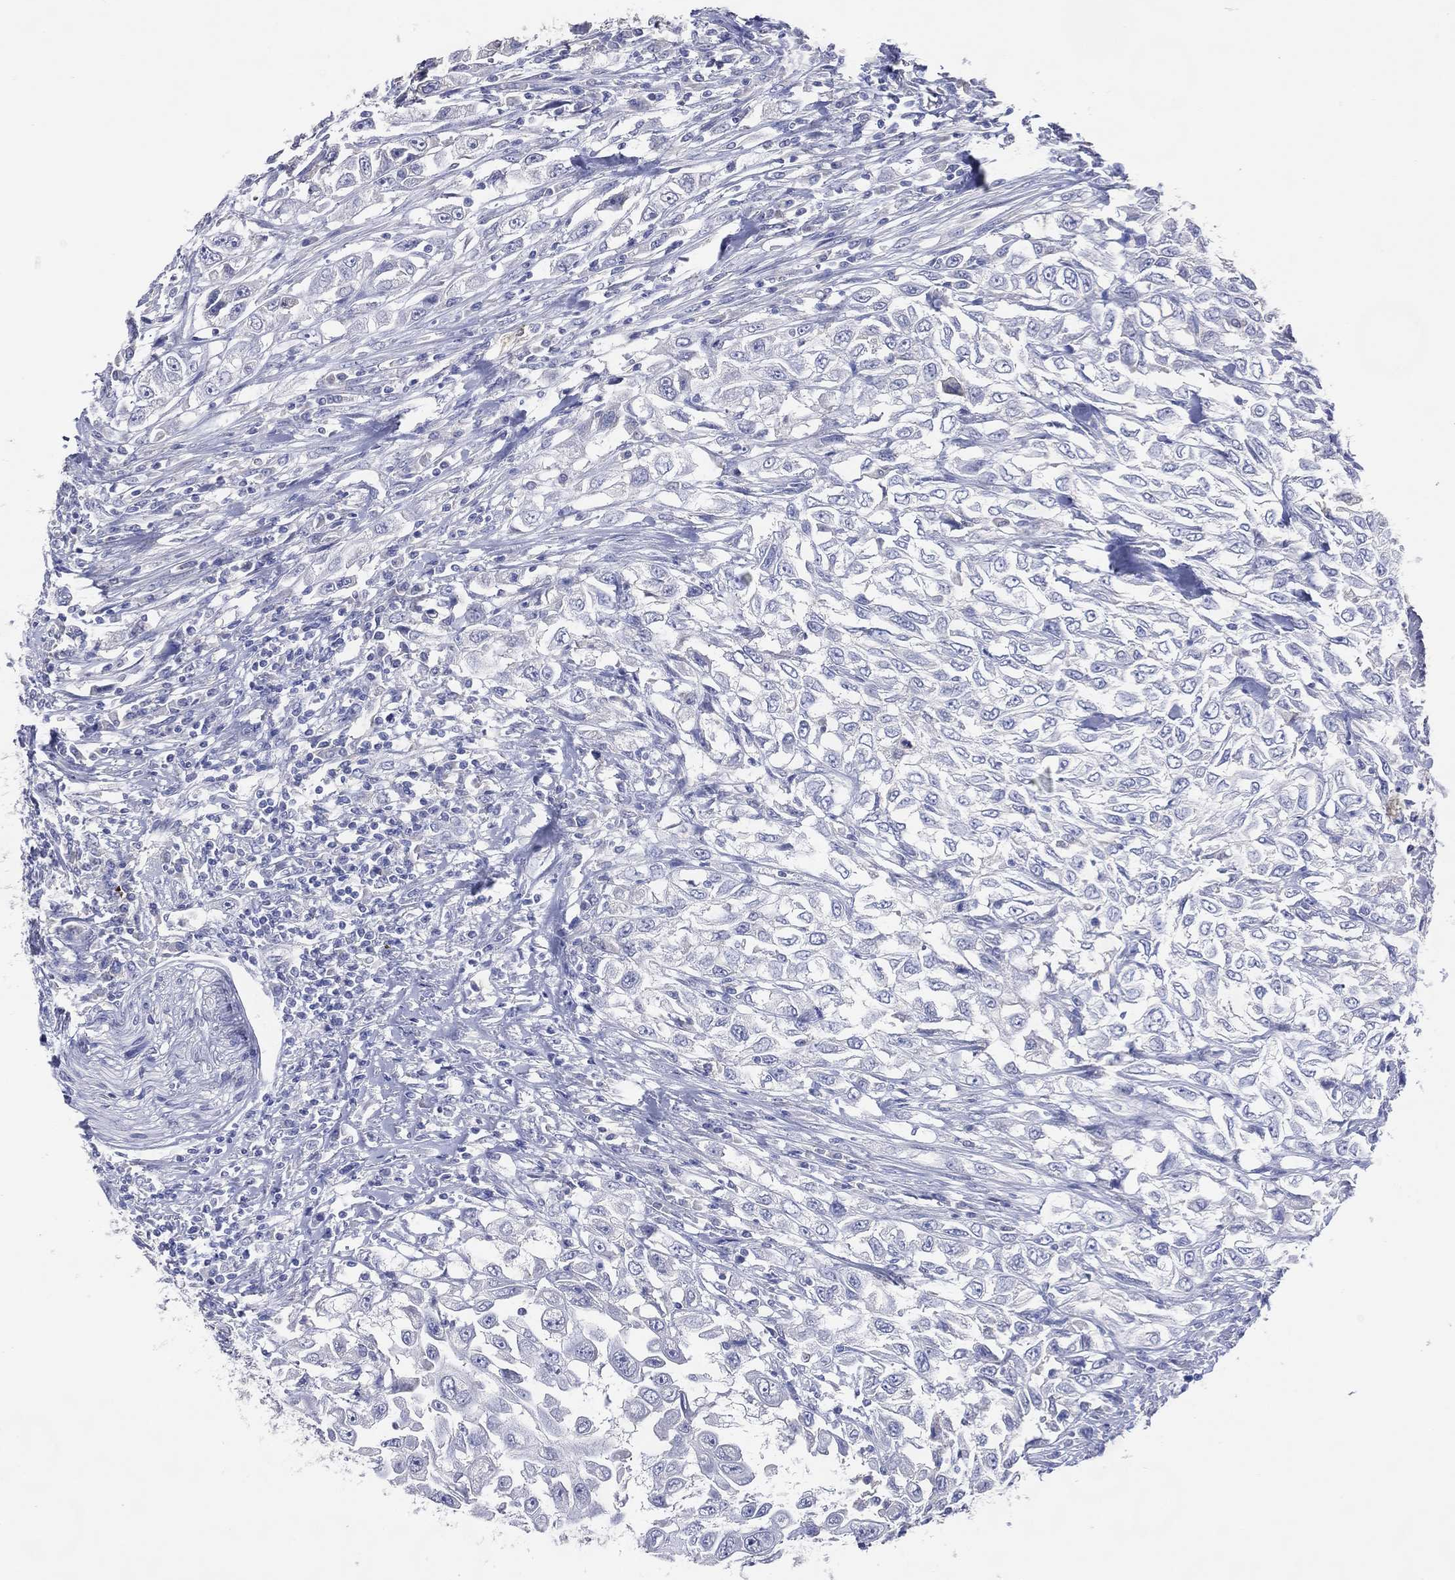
{"staining": {"intensity": "negative", "quantity": "none", "location": "none"}, "tissue": "urothelial cancer", "cell_type": "Tumor cells", "image_type": "cancer", "snomed": [{"axis": "morphology", "description": "Urothelial carcinoma, High grade"}, {"axis": "topography", "description": "Urinary bladder"}], "caption": "Urothelial cancer stained for a protein using immunohistochemistry (IHC) displays no staining tumor cells.", "gene": "DNAH6", "patient": {"sex": "female", "age": 56}}